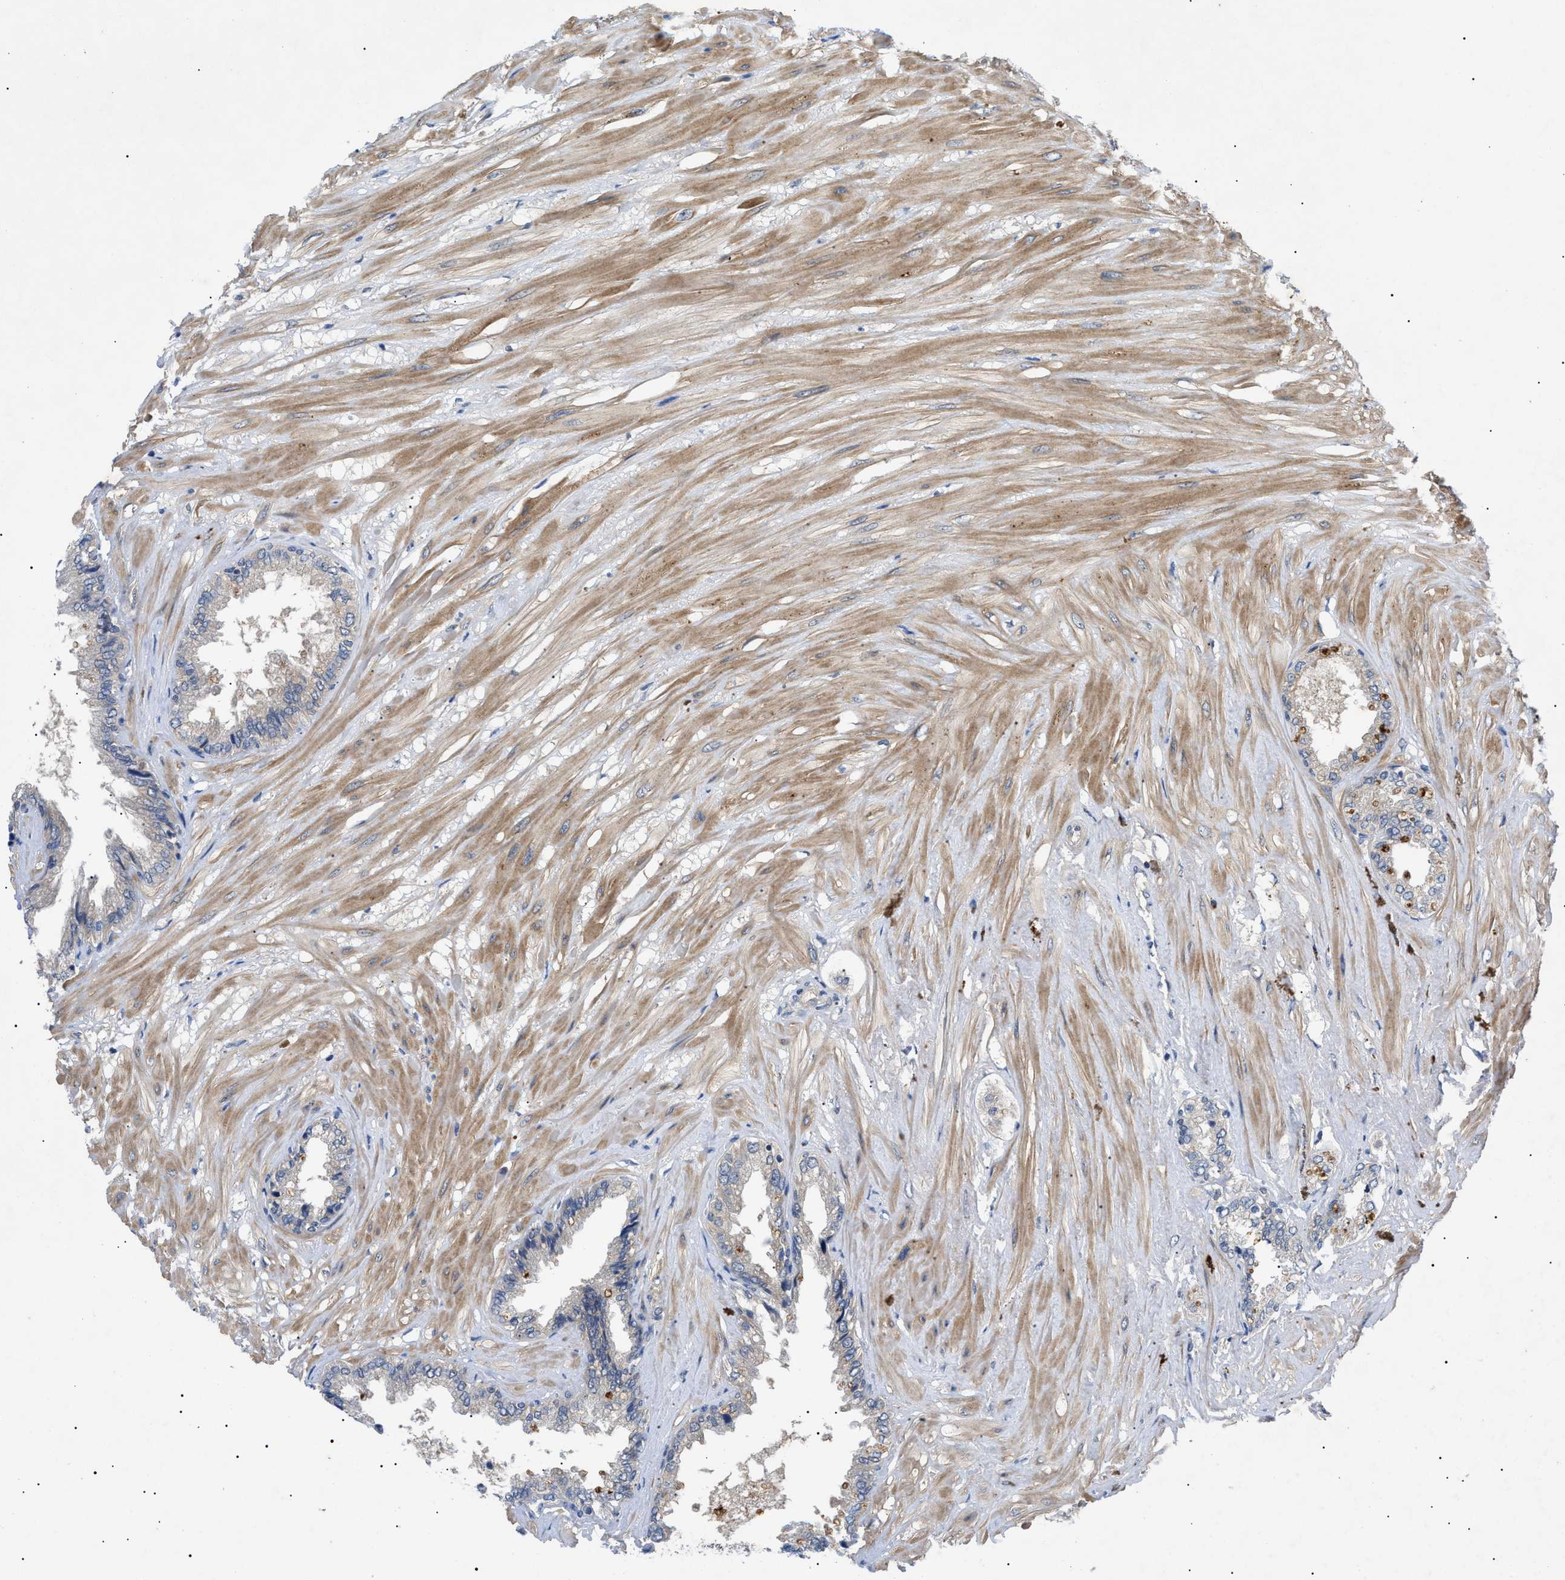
{"staining": {"intensity": "weak", "quantity": ">75%", "location": "cytoplasmic/membranous"}, "tissue": "seminal vesicle", "cell_type": "Glandular cells", "image_type": "normal", "snomed": [{"axis": "morphology", "description": "Normal tissue, NOS"}, {"axis": "topography", "description": "Seminal veicle"}], "caption": "DAB (3,3'-diaminobenzidine) immunohistochemical staining of benign human seminal vesicle demonstrates weak cytoplasmic/membranous protein expression in approximately >75% of glandular cells.", "gene": "RIPK1", "patient": {"sex": "male", "age": 46}}